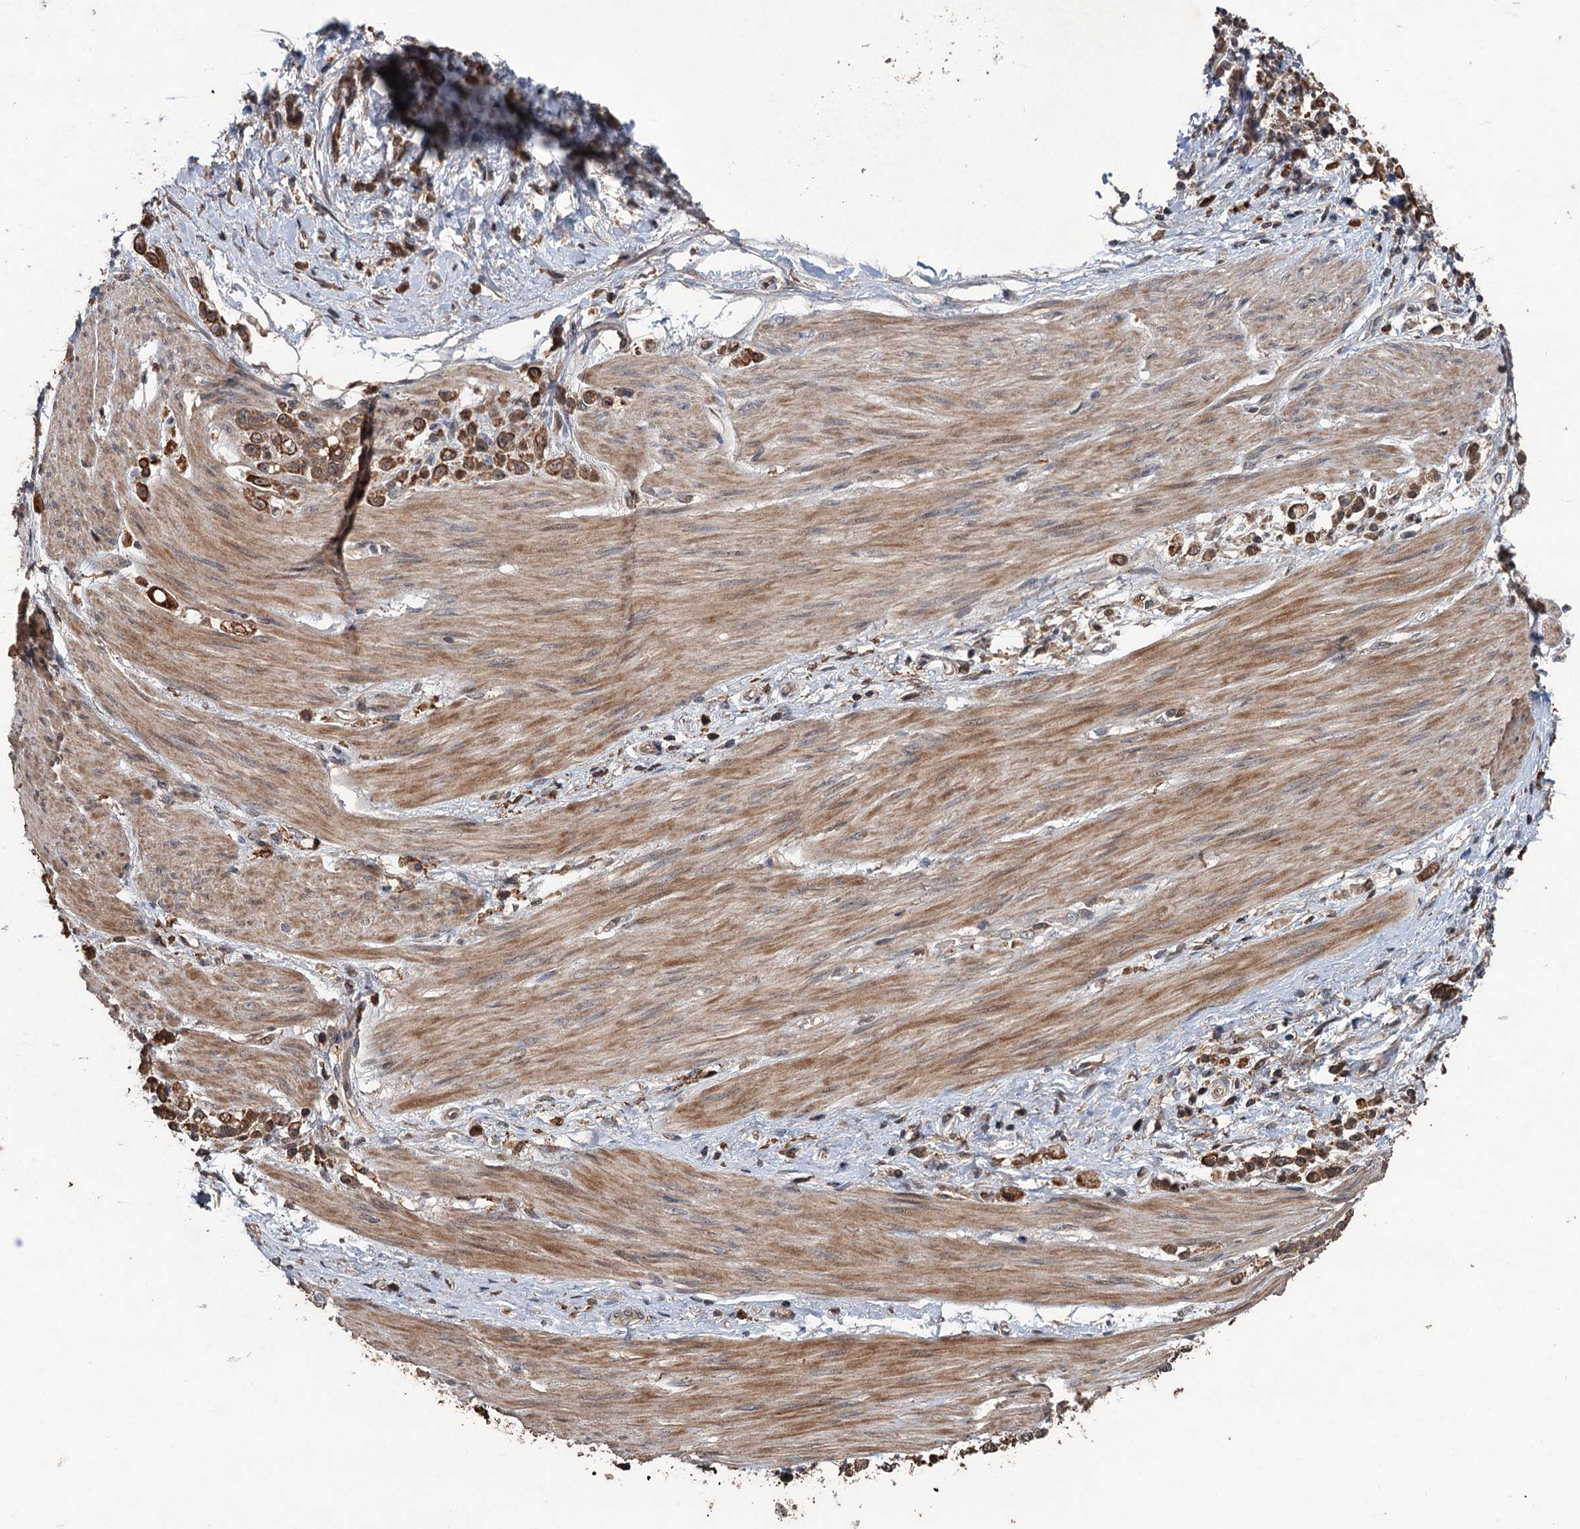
{"staining": {"intensity": "strong", "quantity": ">75%", "location": "cytoplasmic/membranous"}, "tissue": "stomach cancer", "cell_type": "Tumor cells", "image_type": "cancer", "snomed": [{"axis": "morphology", "description": "Adenocarcinoma, NOS"}, {"axis": "topography", "description": "Stomach"}], "caption": "Immunohistochemistry (IHC) histopathology image of neoplastic tissue: adenocarcinoma (stomach) stained using IHC reveals high levels of strong protein expression localized specifically in the cytoplasmic/membranous of tumor cells, appearing as a cytoplasmic/membranous brown color.", "gene": "ZNF438", "patient": {"sex": "female", "age": 60}}